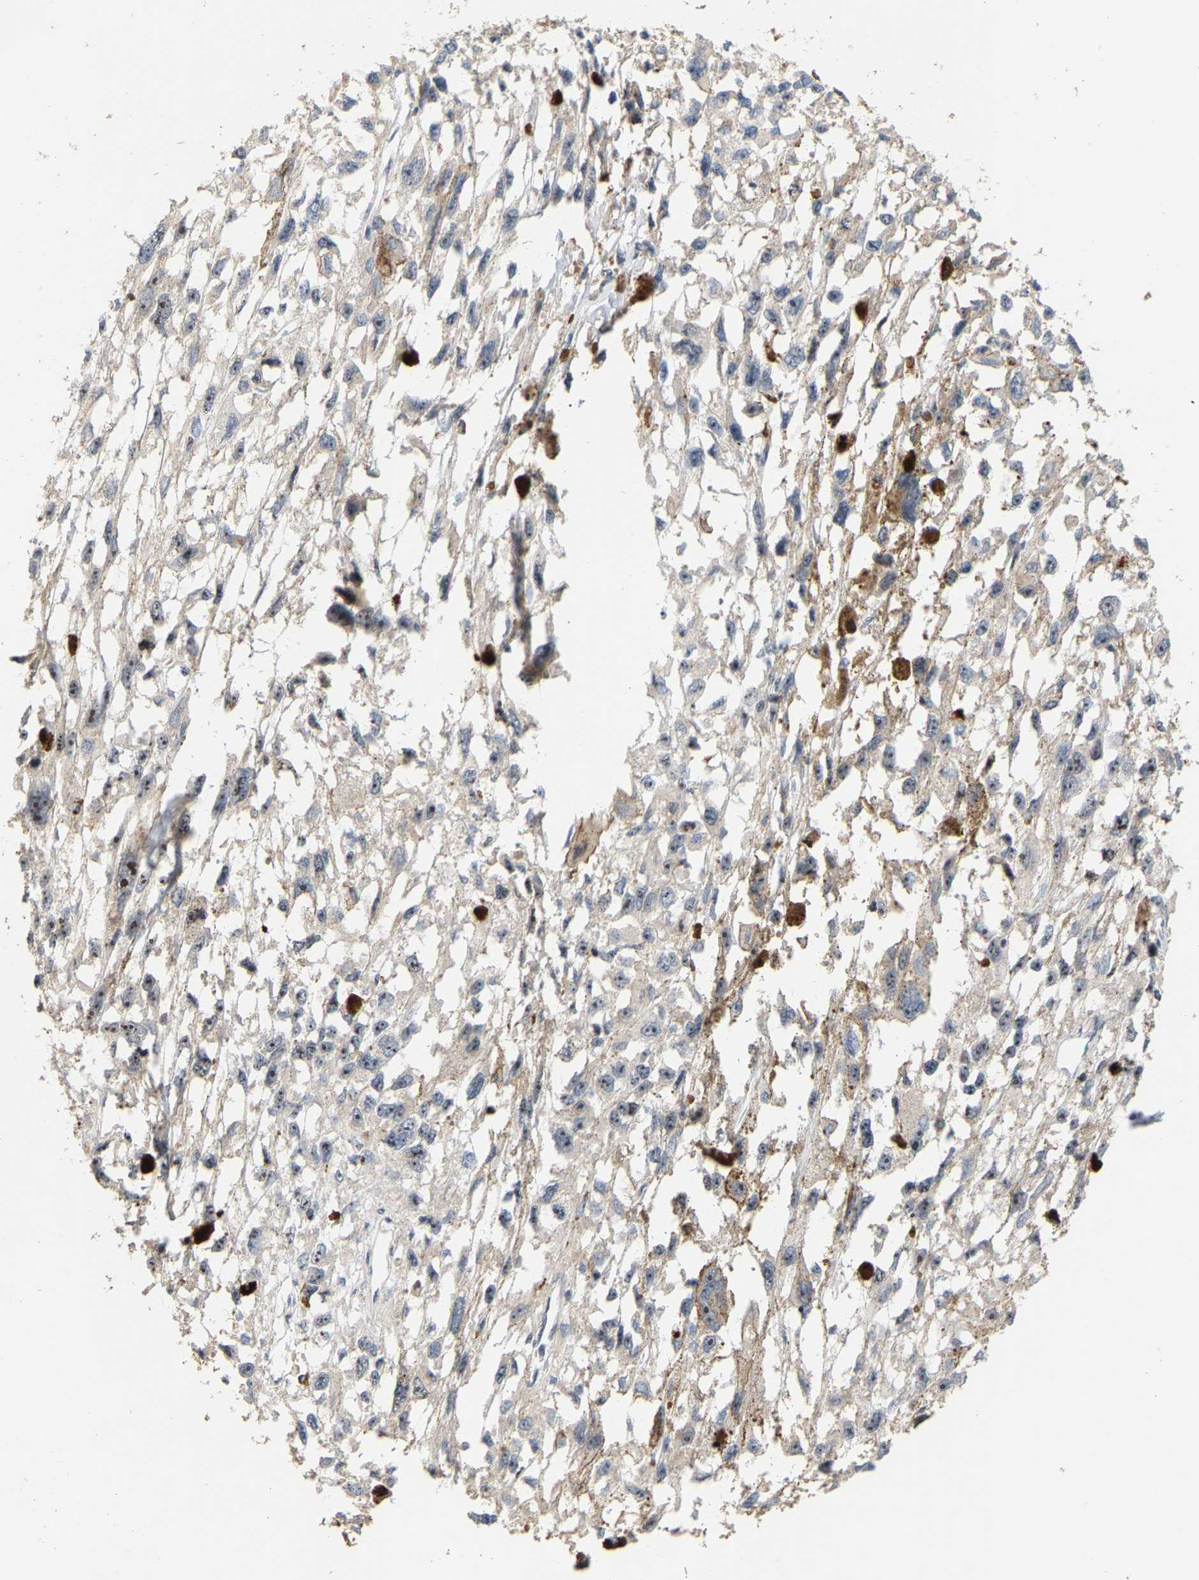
{"staining": {"intensity": "moderate", "quantity": ">75%", "location": "nuclear"}, "tissue": "melanoma", "cell_type": "Tumor cells", "image_type": "cancer", "snomed": [{"axis": "morphology", "description": "Malignant melanoma, Metastatic site"}, {"axis": "topography", "description": "Lymph node"}], "caption": "Immunohistochemistry (IHC) of human malignant melanoma (metastatic site) shows medium levels of moderate nuclear staining in approximately >75% of tumor cells.", "gene": "NOP58", "patient": {"sex": "male", "age": 59}}